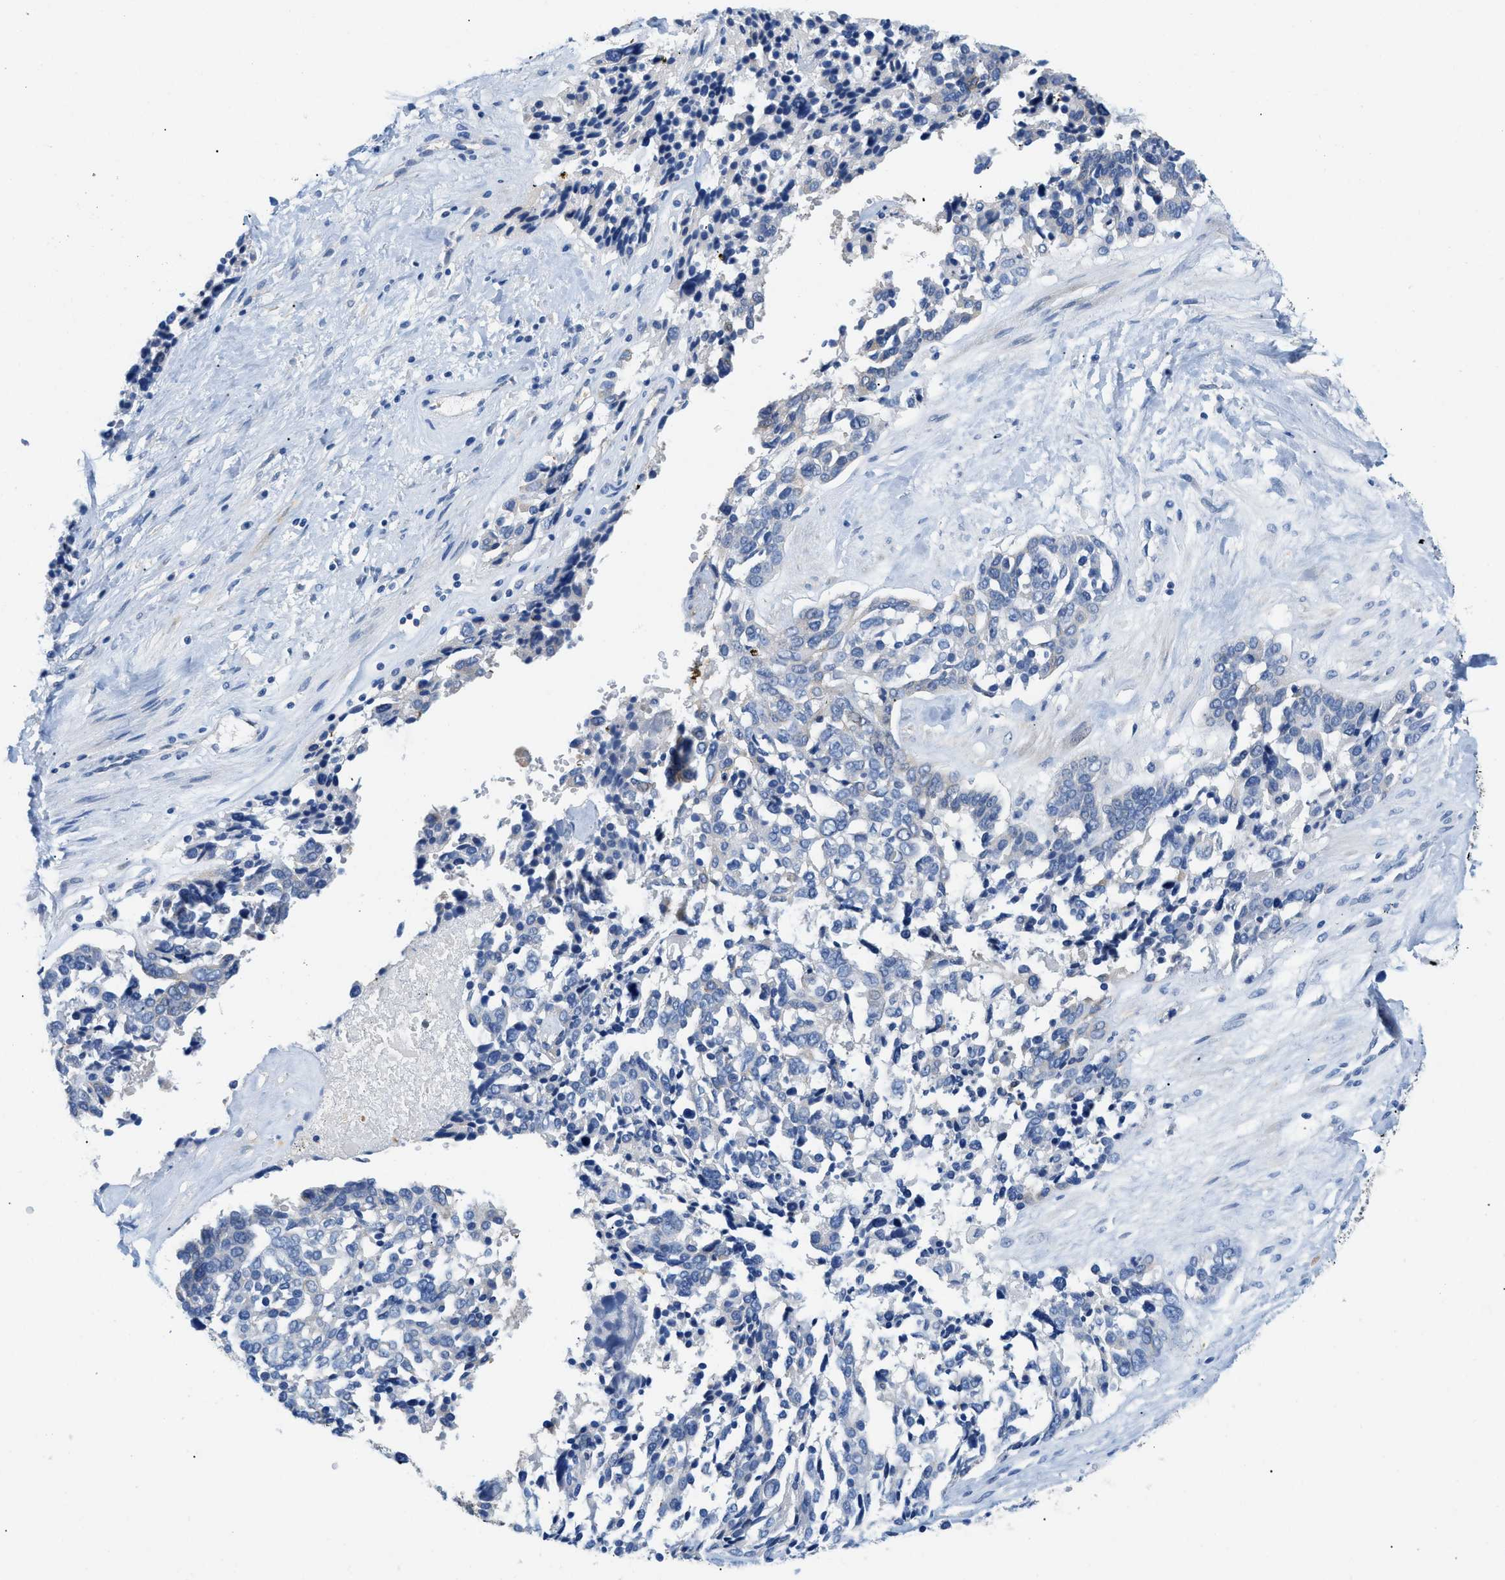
{"staining": {"intensity": "negative", "quantity": "none", "location": "none"}, "tissue": "ovarian cancer", "cell_type": "Tumor cells", "image_type": "cancer", "snomed": [{"axis": "morphology", "description": "Cystadenocarcinoma, serous, NOS"}, {"axis": "topography", "description": "Ovary"}], "caption": "High magnification brightfield microscopy of ovarian serous cystadenocarcinoma stained with DAB (3,3'-diaminobenzidine) (brown) and counterstained with hematoxylin (blue): tumor cells show no significant positivity.", "gene": "BPGM", "patient": {"sex": "female", "age": 44}}